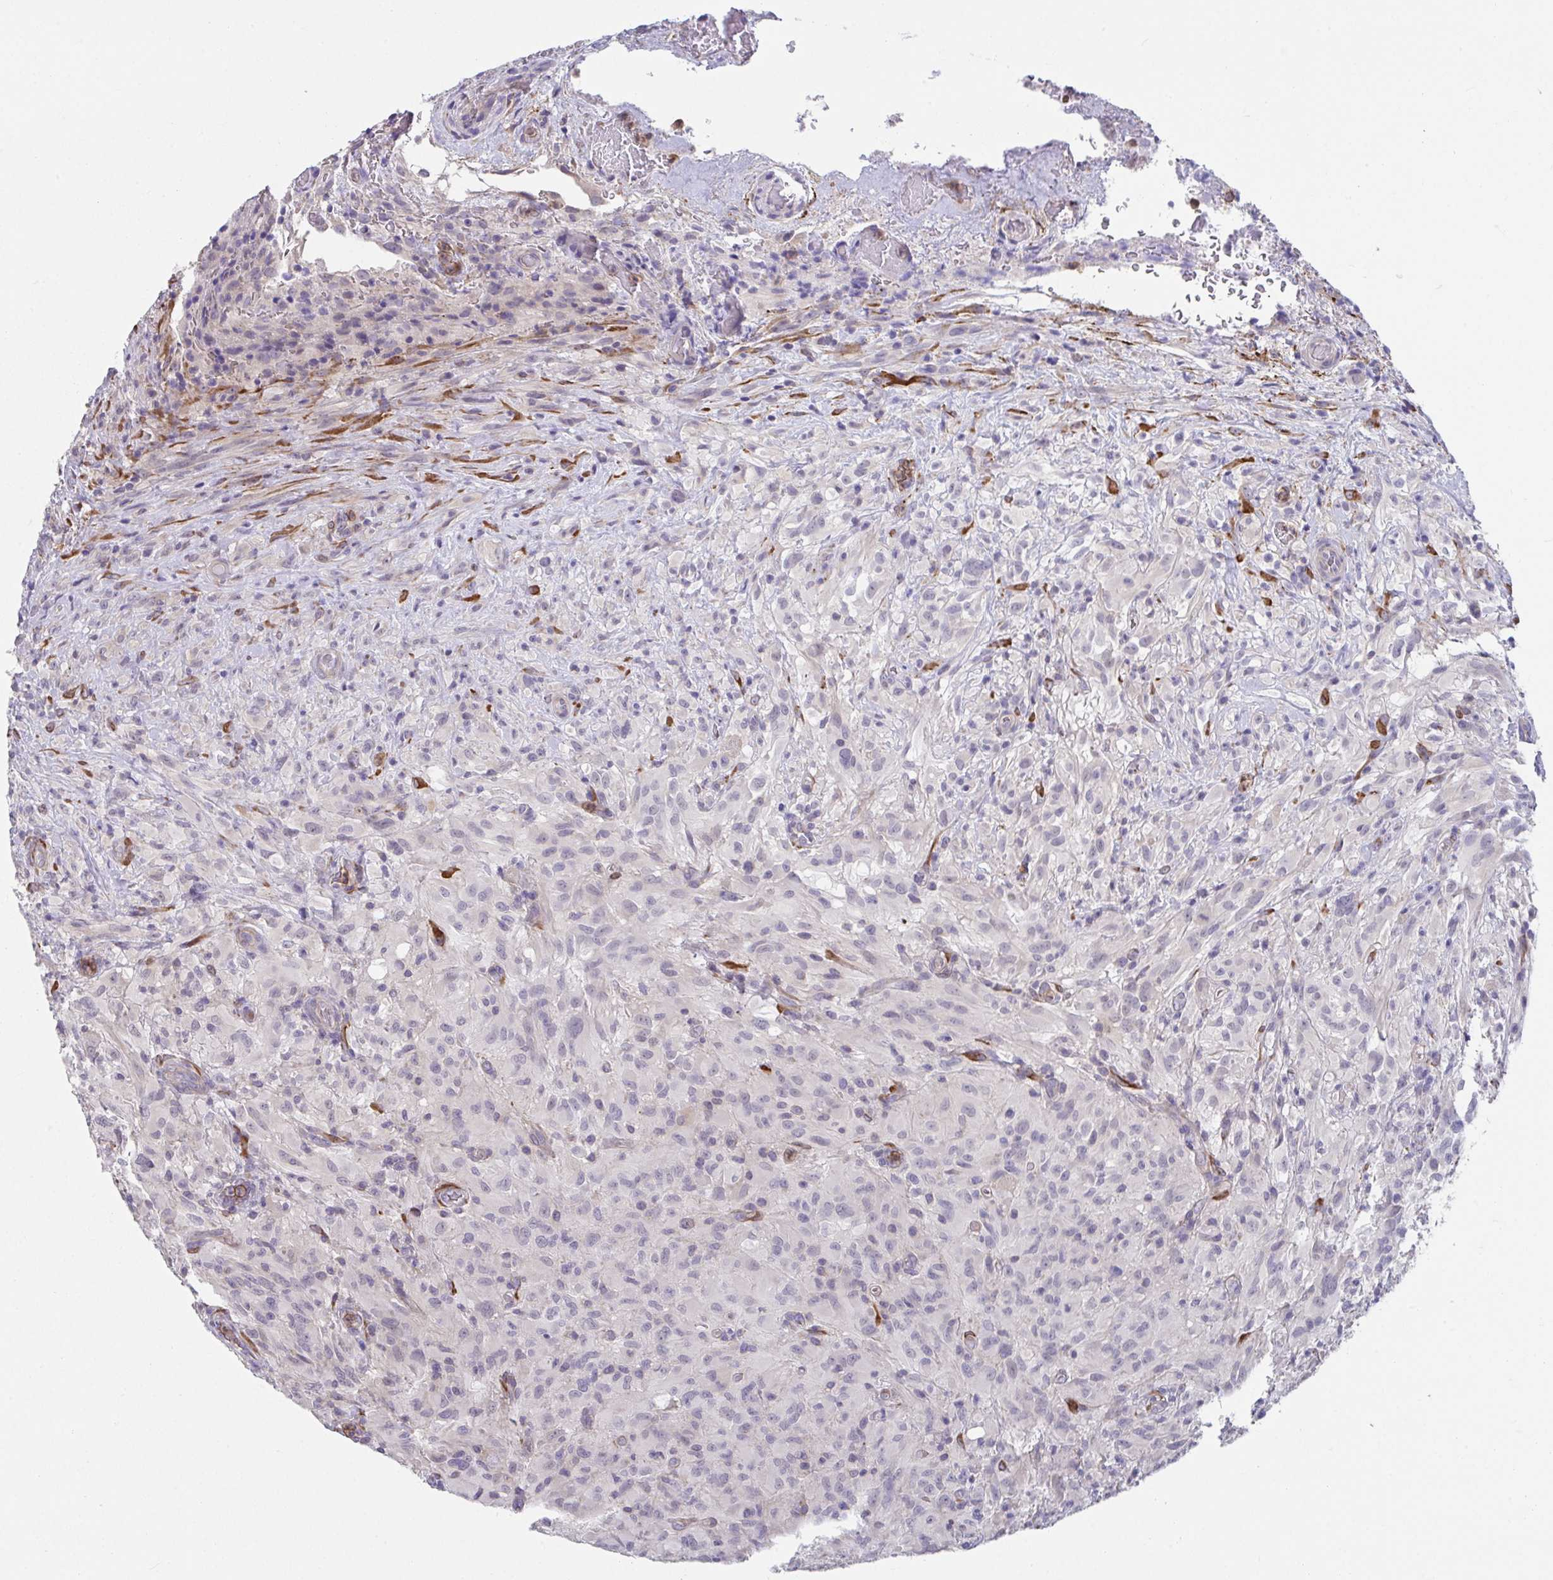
{"staining": {"intensity": "negative", "quantity": "none", "location": "none"}, "tissue": "glioma", "cell_type": "Tumor cells", "image_type": "cancer", "snomed": [{"axis": "morphology", "description": "Glioma, malignant, High grade"}, {"axis": "topography", "description": "Brain"}], "caption": "A photomicrograph of glioma stained for a protein reveals no brown staining in tumor cells. Nuclei are stained in blue.", "gene": "CXCR1", "patient": {"sex": "male", "age": 71}}